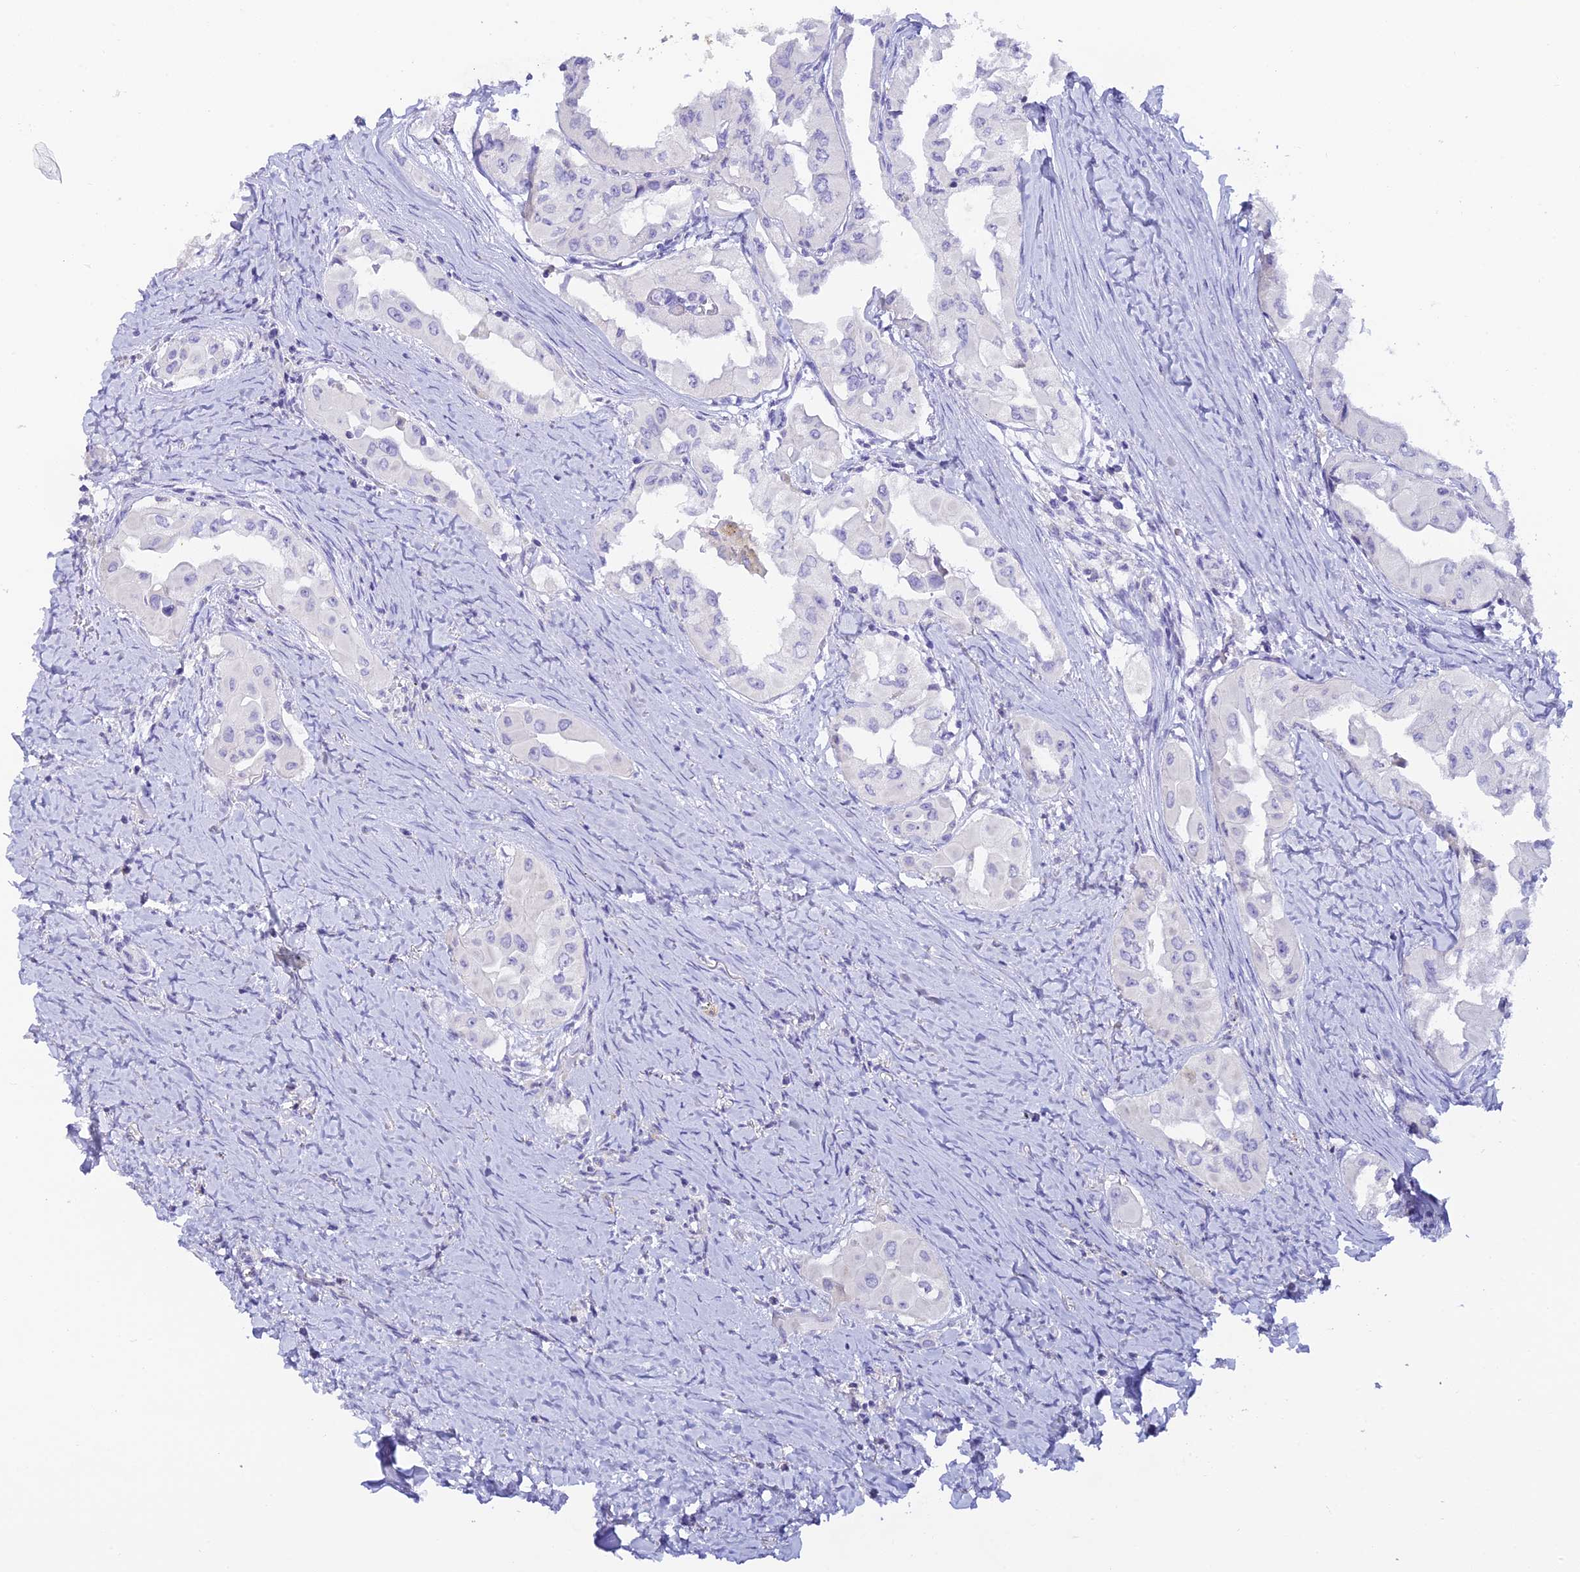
{"staining": {"intensity": "negative", "quantity": "none", "location": "none"}, "tissue": "thyroid cancer", "cell_type": "Tumor cells", "image_type": "cancer", "snomed": [{"axis": "morphology", "description": "Papillary adenocarcinoma, NOS"}, {"axis": "topography", "description": "Thyroid gland"}], "caption": "The IHC image has no significant expression in tumor cells of thyroid cancer tissue.", "gene": "C12orf29", "patient": {"sex": "female", "age": 59}}